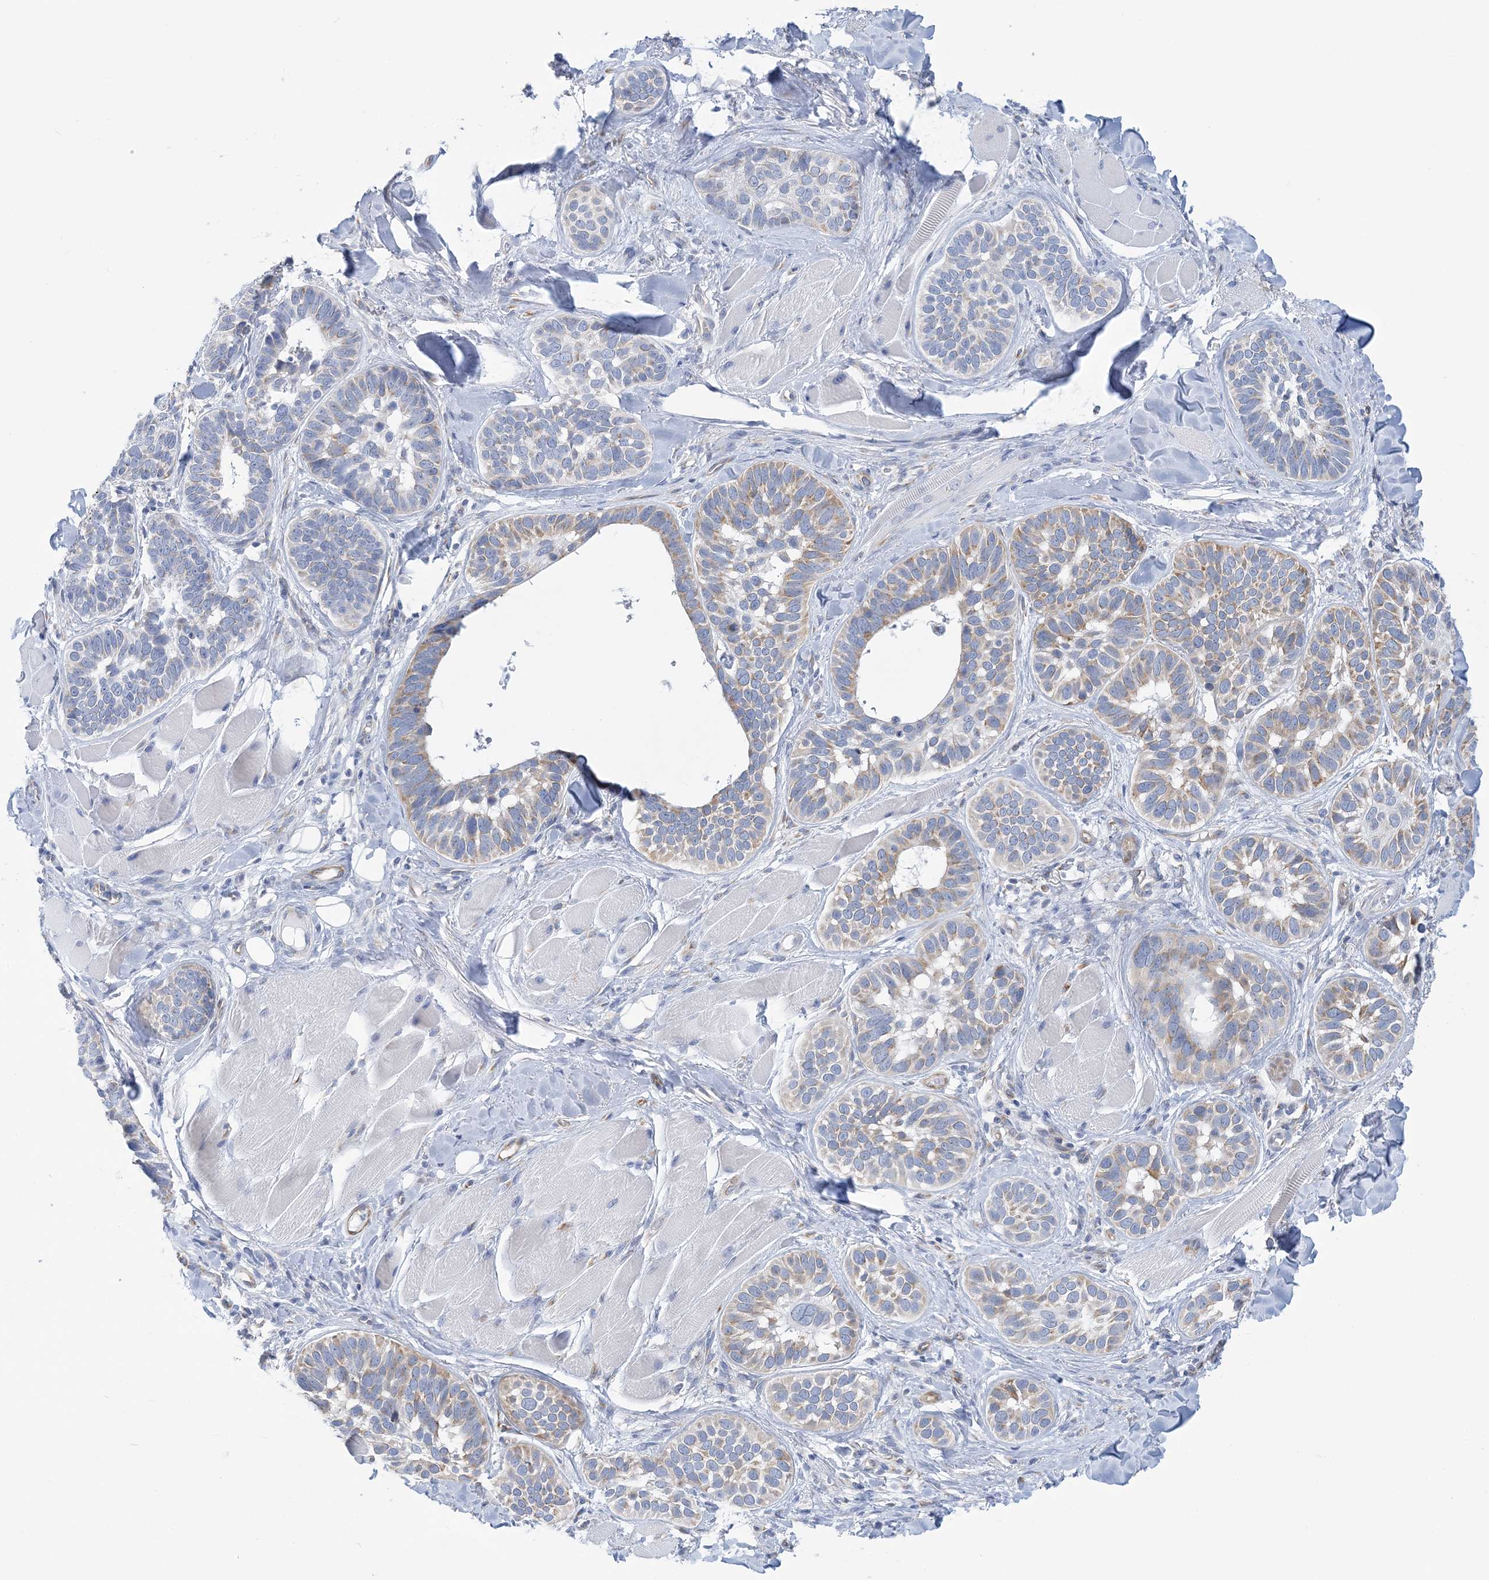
{"staining": {"intensity": "weak", "quantity": ">75%", "location": "cytoplasmic/membranous"}, "tissue": "skin cancer", "cell_type": "Tumor cells", "image_type": "cancer", "snomed": [{"axis": "morphology", "description": "Basal cell carcinoma"}, {"axis": "topography", "description": "Skin"}], "caption": "Protein expression analysis of human basal cell carcinoma (skin) reveals weak cytoplasmic/membranous positivity in about >75% of tumor cells.", "gene": "PLEKHG4B", "patient": {"sex": "male", "age": 62}}